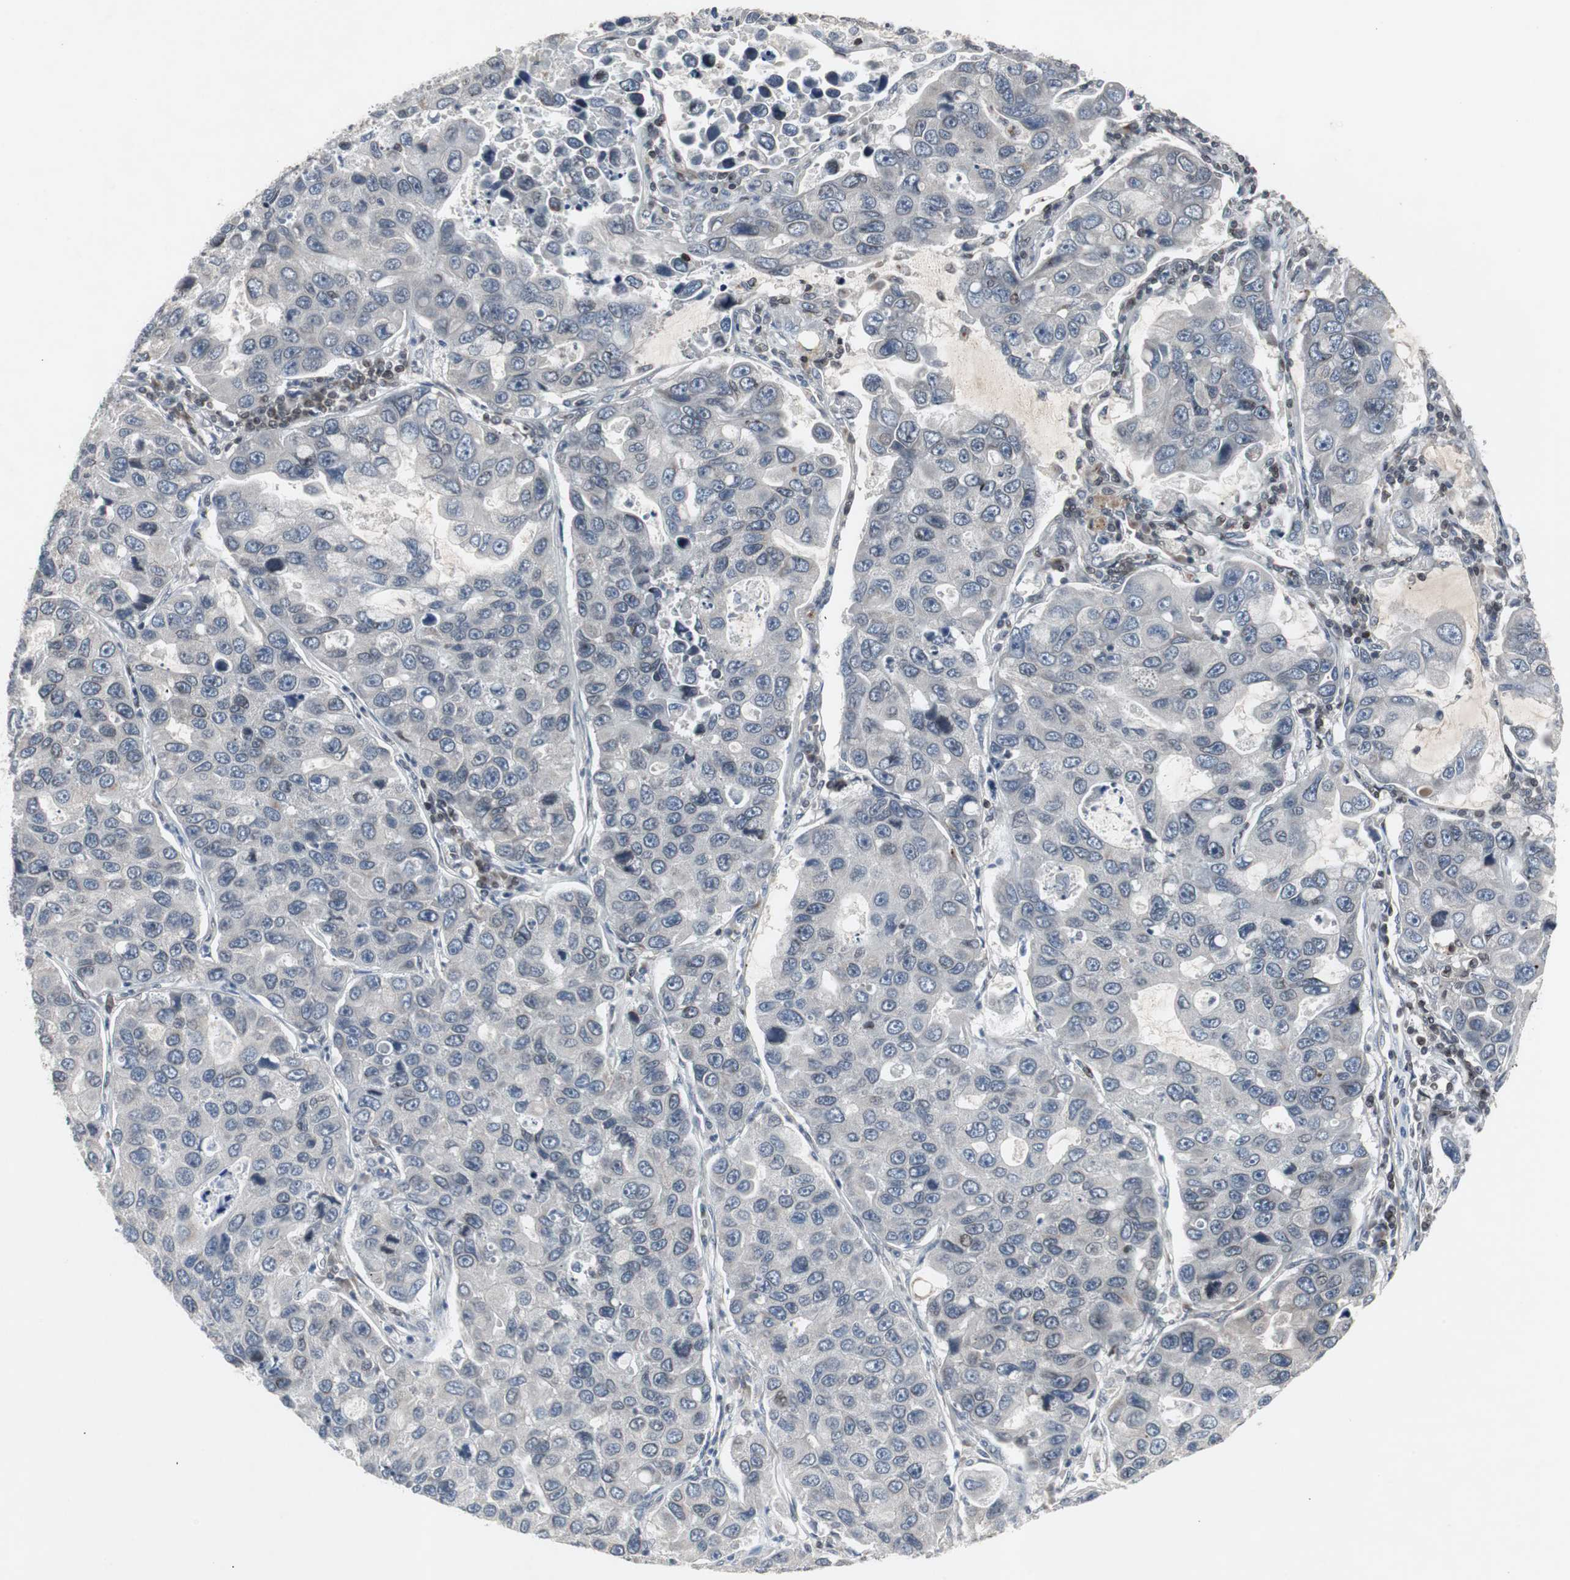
{"staining": {"intensity": "negative", "quantity": "none", "location": "none"}, "tissue": "lung cancer", "cell_type": "Tumor cells", "image_type": "cancer", "snomed": [{"axis": "morphology", "description": "Adenocarcinoma, NOS"}, {"axis": "topography", "description": "Lung"}], "caption": "Tumor cells show no significant protein positivity in lung adenocarcinoma.", "gene": "ZNF396", "patient": {"sex": "male", "age": 64}}